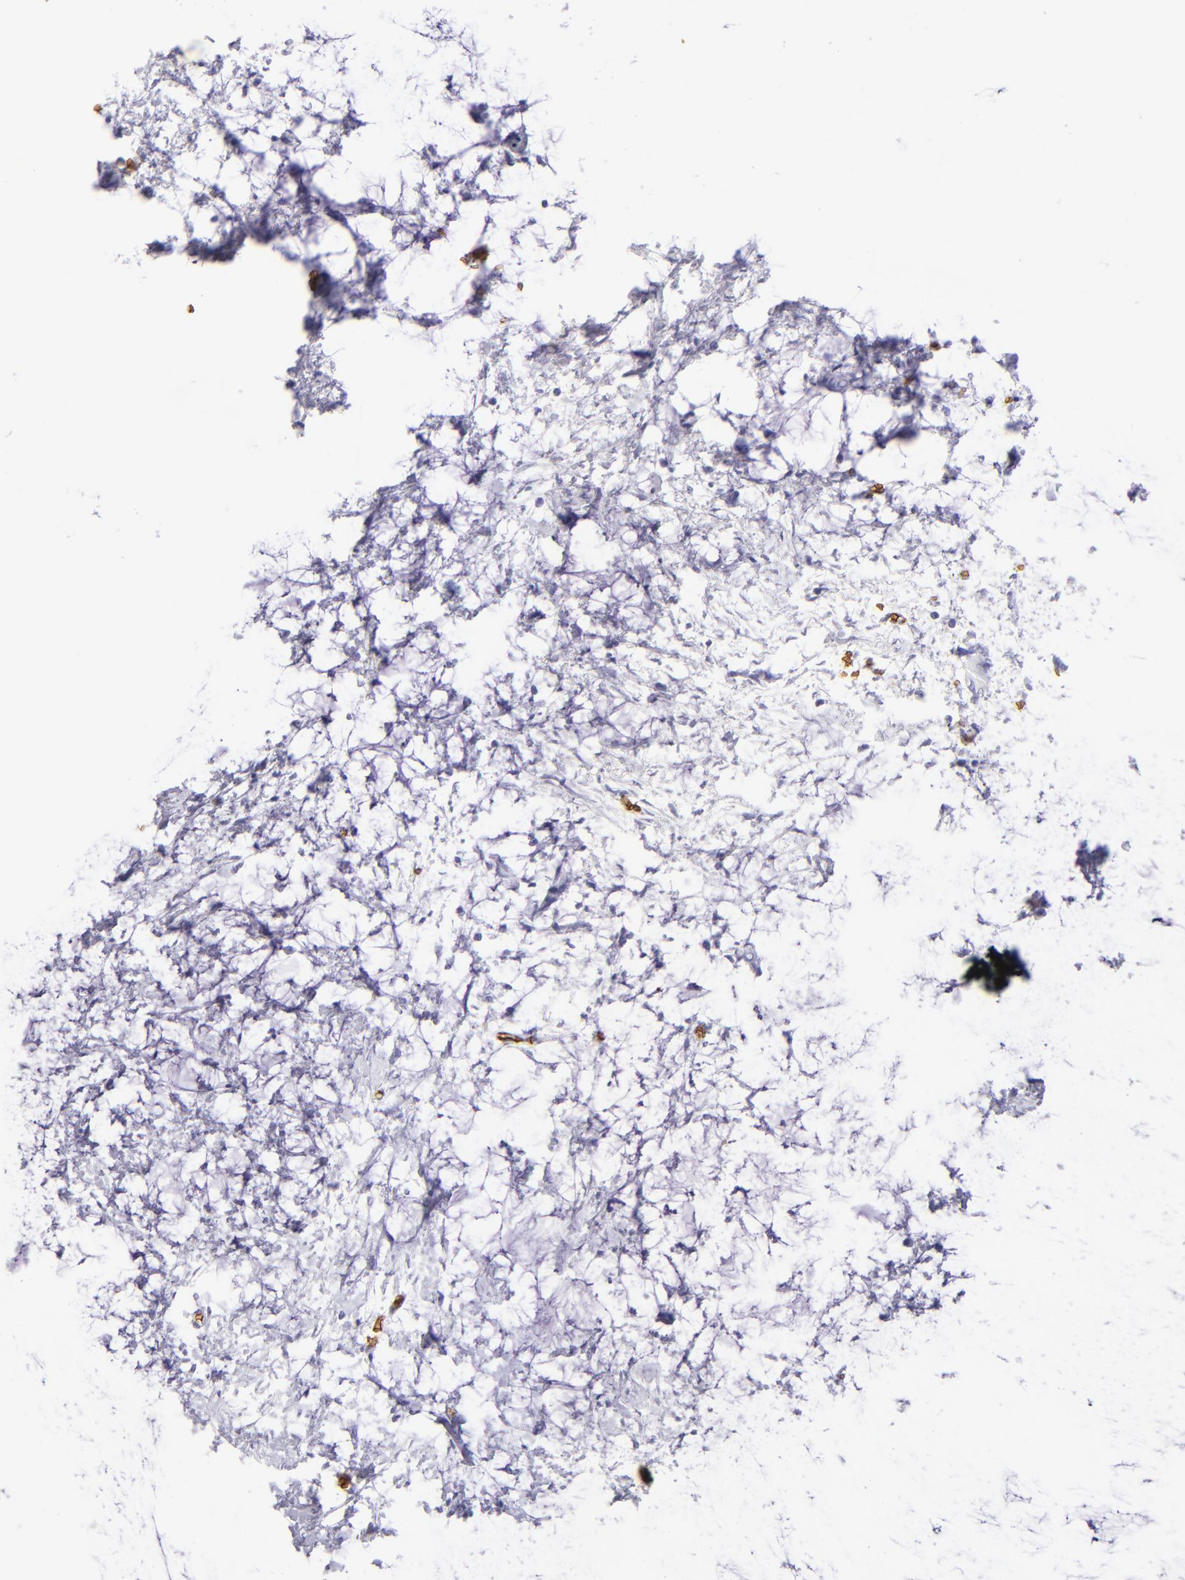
{"staining": {"intensity": "negative", "quantity": "none", "location": "none"}, "tissue": "colorectal cancer", "cell_type": "Tumor cells", "image_type": "cancer", "snomed": [{"axis": "morphology", "description": "Normal tissue, NOS"}, {"axis": "morphology", "description": "Adenocarcinoma, NOS"}, {"axis": "topography", "description": "Colon"}, {"axis": "topography", "description": "Peripheral nerve tissue"}], "caption": "A micrograph of human colorectal adenocarcinoma is negative for staining in tumor cells.", "gene": "GYPA", "patient": {"sex": "male", "age": 14}}